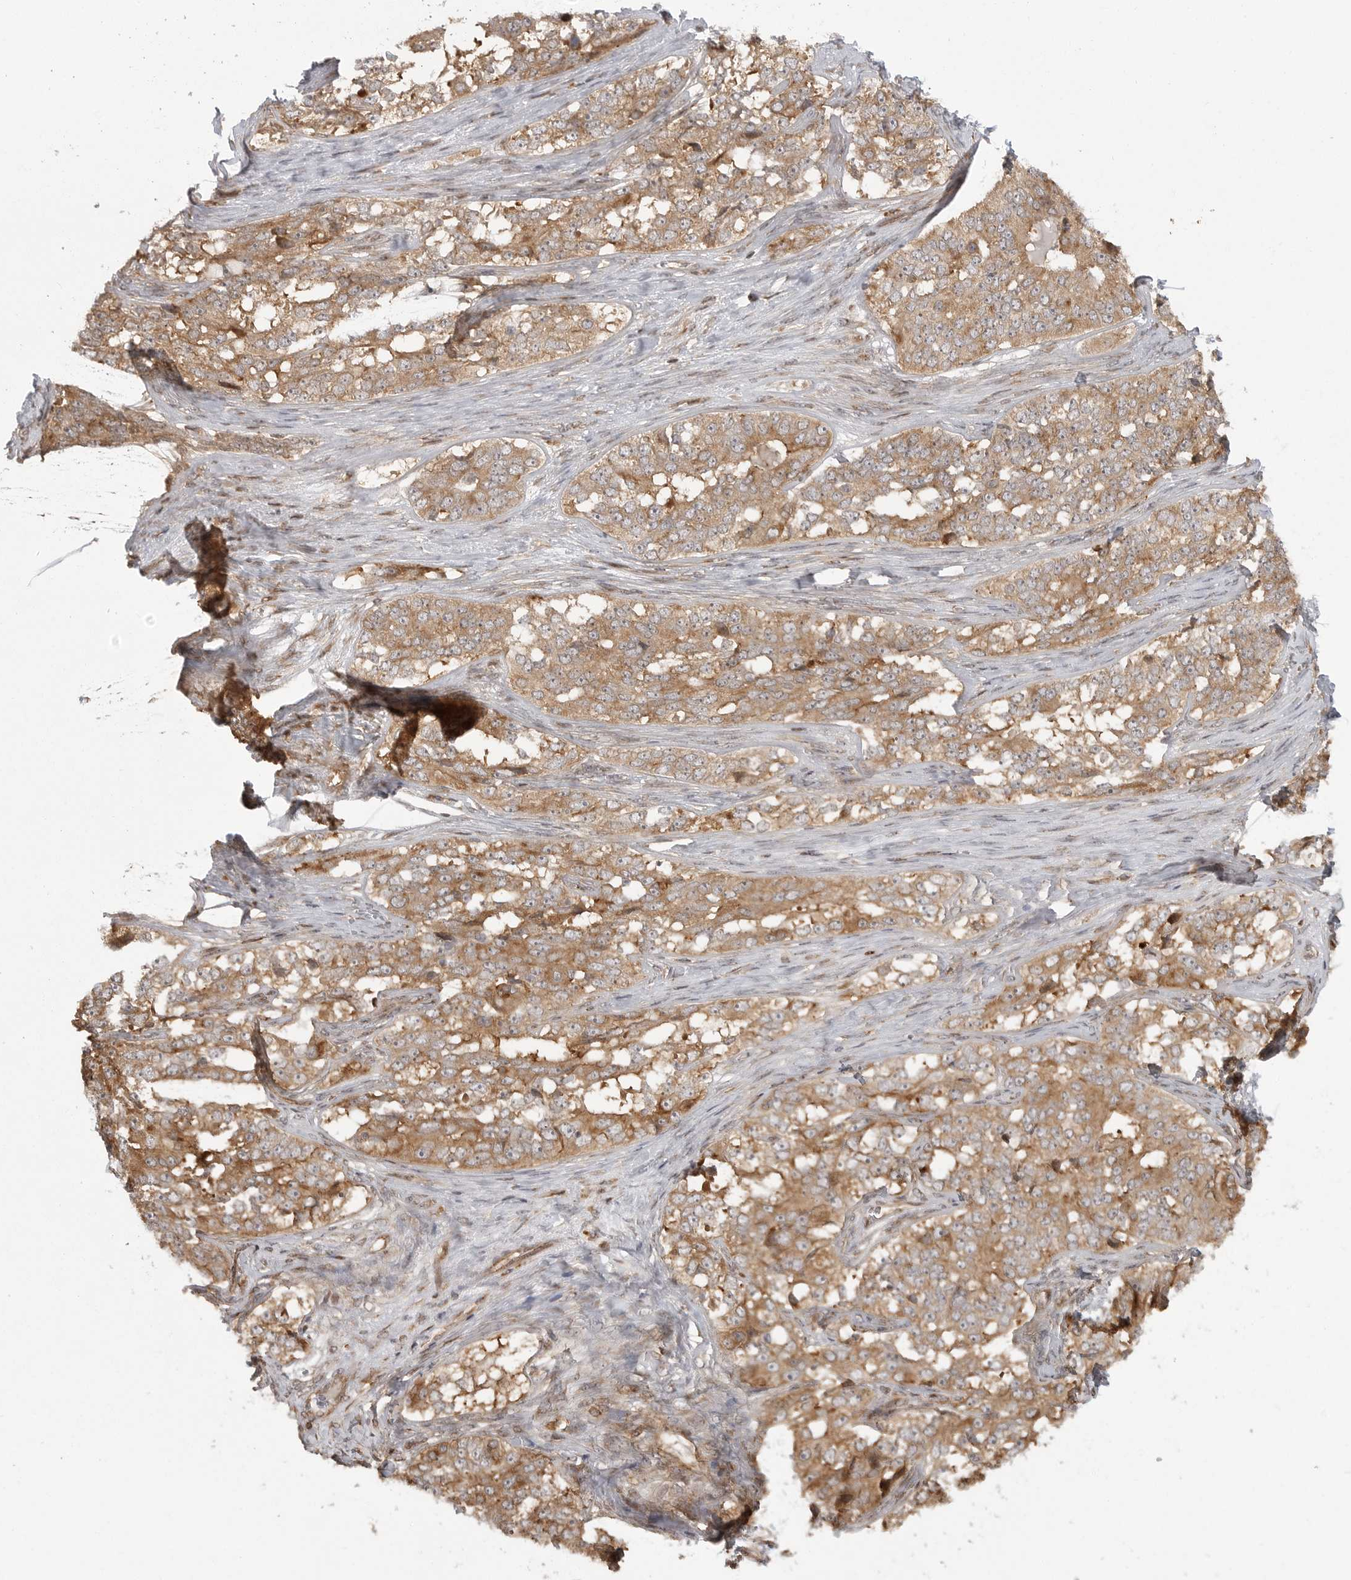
{"staining": {"intensity": "moderate", "quantity": ">75%", "location": "cytoplasmic/membranous"}, "tissue": "ovarian cancer", "cell_type": "Tumor cells", "image_type": "cancer", "snomed": [{"axis": "morphology", "description": "Carcinoma, endometroid"}, {"axis": "topography", "description": "Ovary"}], "caption": "Moderate cytoplasmic/membranous expression is seen in about >75% of tumor cells in ovarian endometroid carcinoma. Immunohistochemistry (ihc) stains the protein of interest in brown and the nuclei are stained blue.", "gene": "FAT3", "patient": {"sex": "female", "age": 51}}